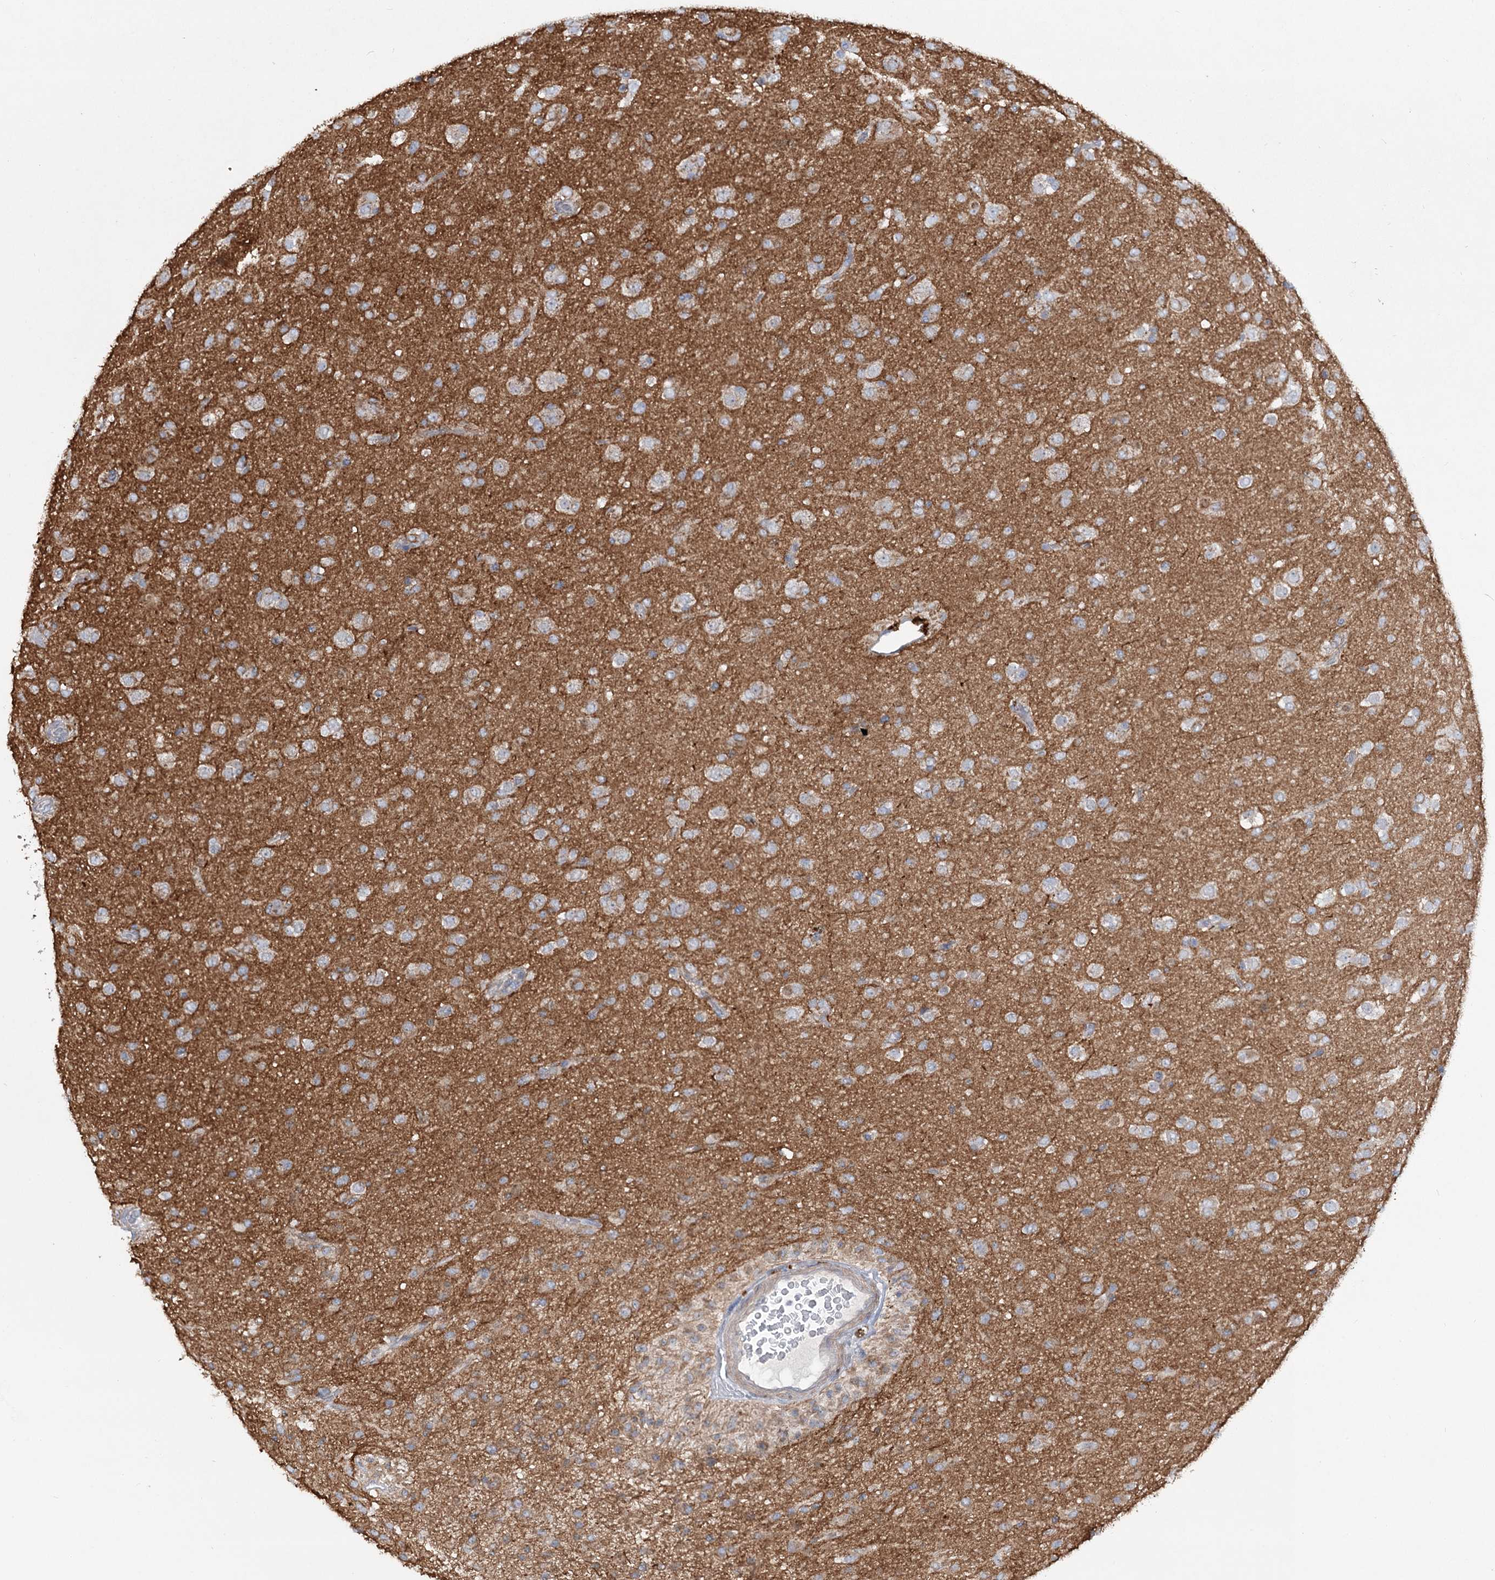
{"staining": {"intensity": "negative", "quantity": "none", "location": "none"}, "tissue": "glioma", "cell_type": "Tumor cells", "image_type": "cancer", "snomed": [{"axis": "morphology", "description": "Glioma, malignant, Low grade"}, {"axis": "topography", "description": "Brain"}], "caption": "Malignant glioma (low-grade) was stained to show a protein in brown. There is no significant positivity in tumor cells.", "gene": "SCN11A", "patient": {"sex": "male", "age": 65}}